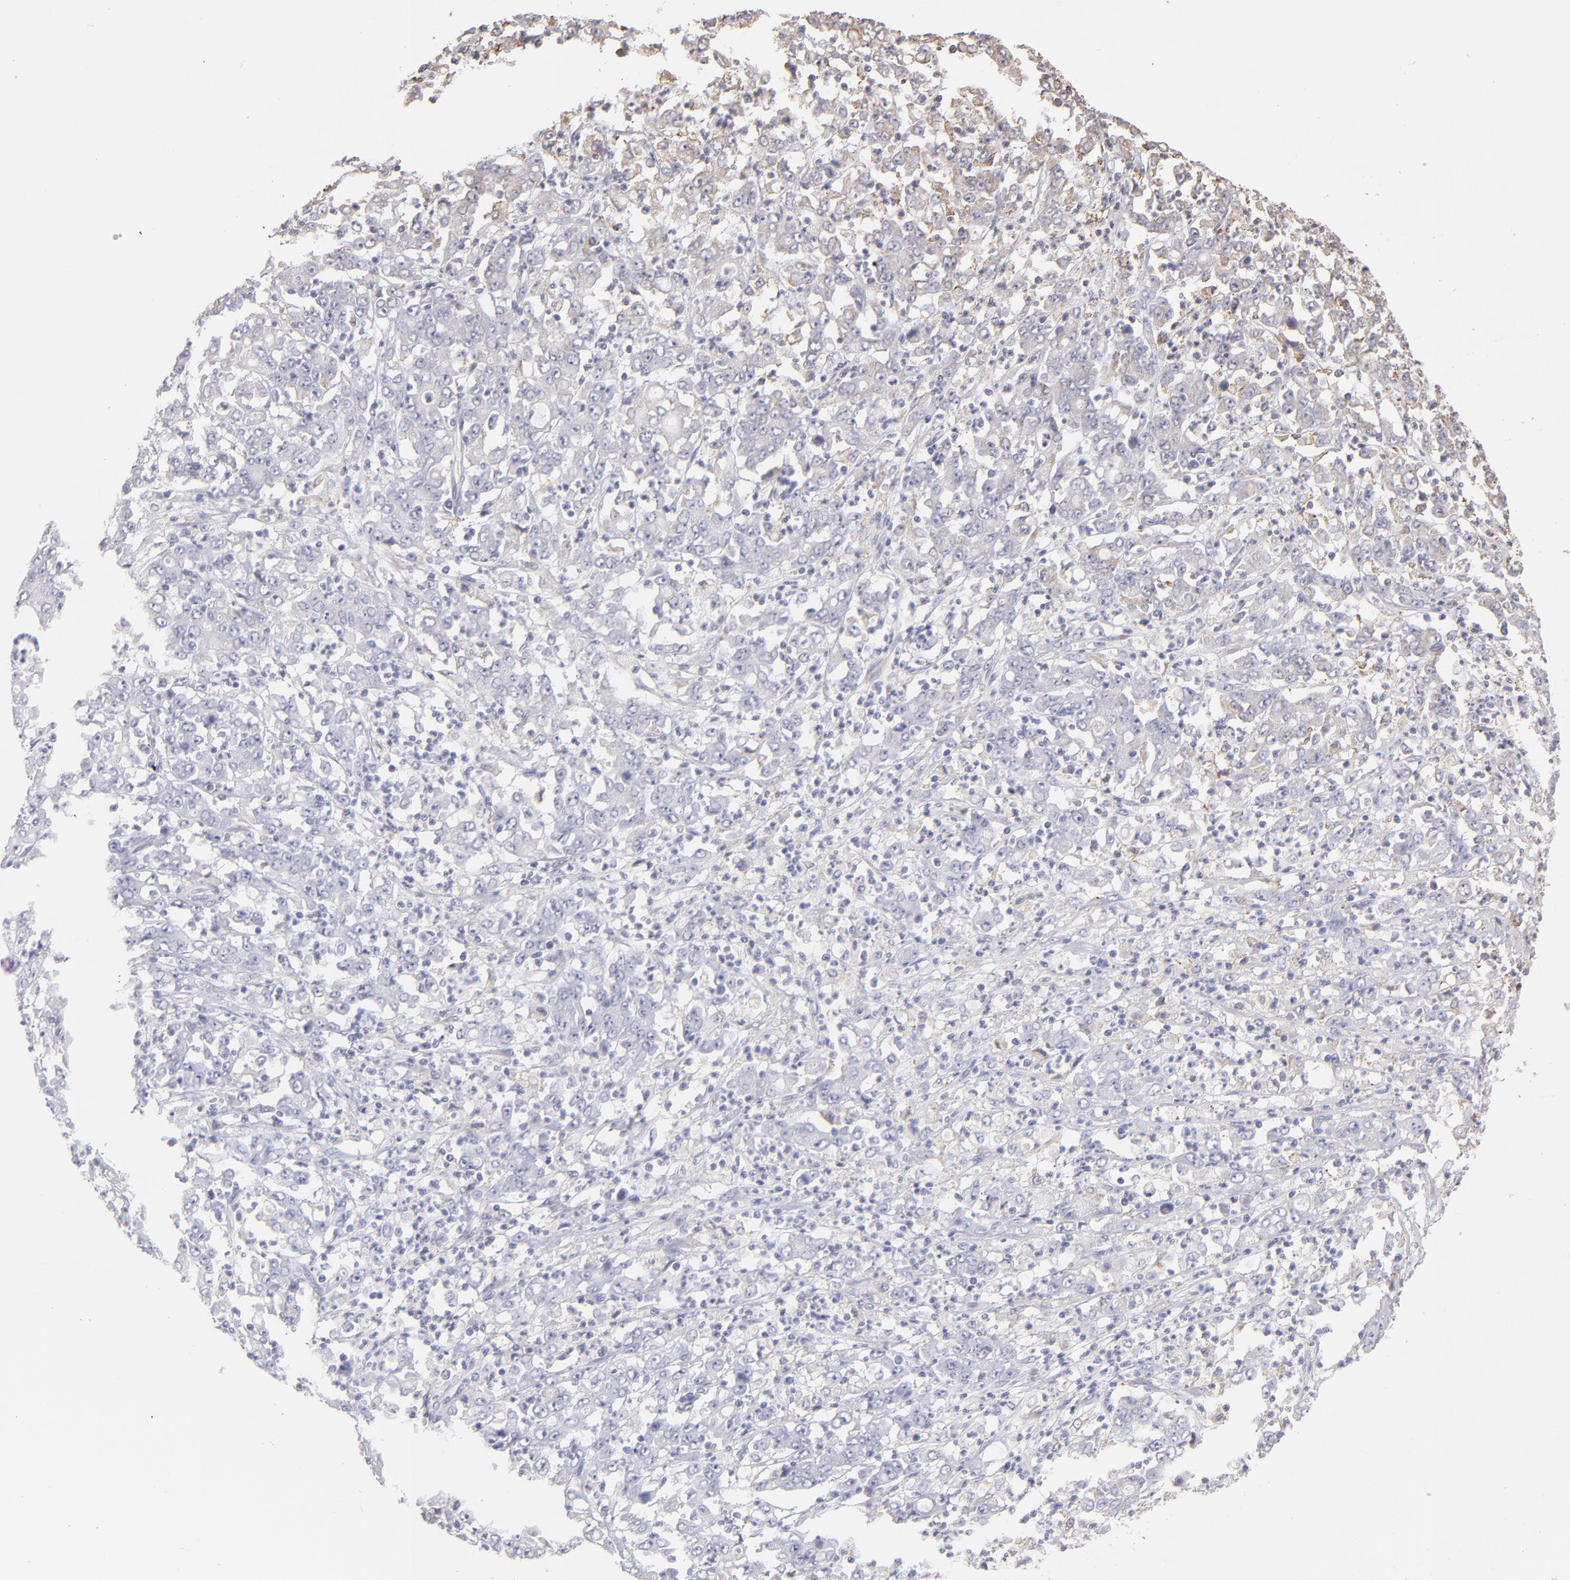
{"staining": {"intensity": "weak", "quantity": "<25%", "location": "cytoplasmic/membranous"}, "tissue": "stomach cancer", "cell_type": "Tumor cells", "image_type": "cancer", "snomed": [{"axis": "morphology", "description": "Adenocarcinoma, NOS"}, {"axis": "topography", "description": "Stomach, lower"}], "caption": "Immunohistochemistry histopathology image of human stomach adenocarcinoma stained for a protein (brown), which displays no staining in tumor cells. (Stains: DAB IHC with hematoxylin counter stain, Microscopy: brightfield microscopy at high magnification).", "gene": "CALR", "patient": {"sex": "female", "age": 71}}